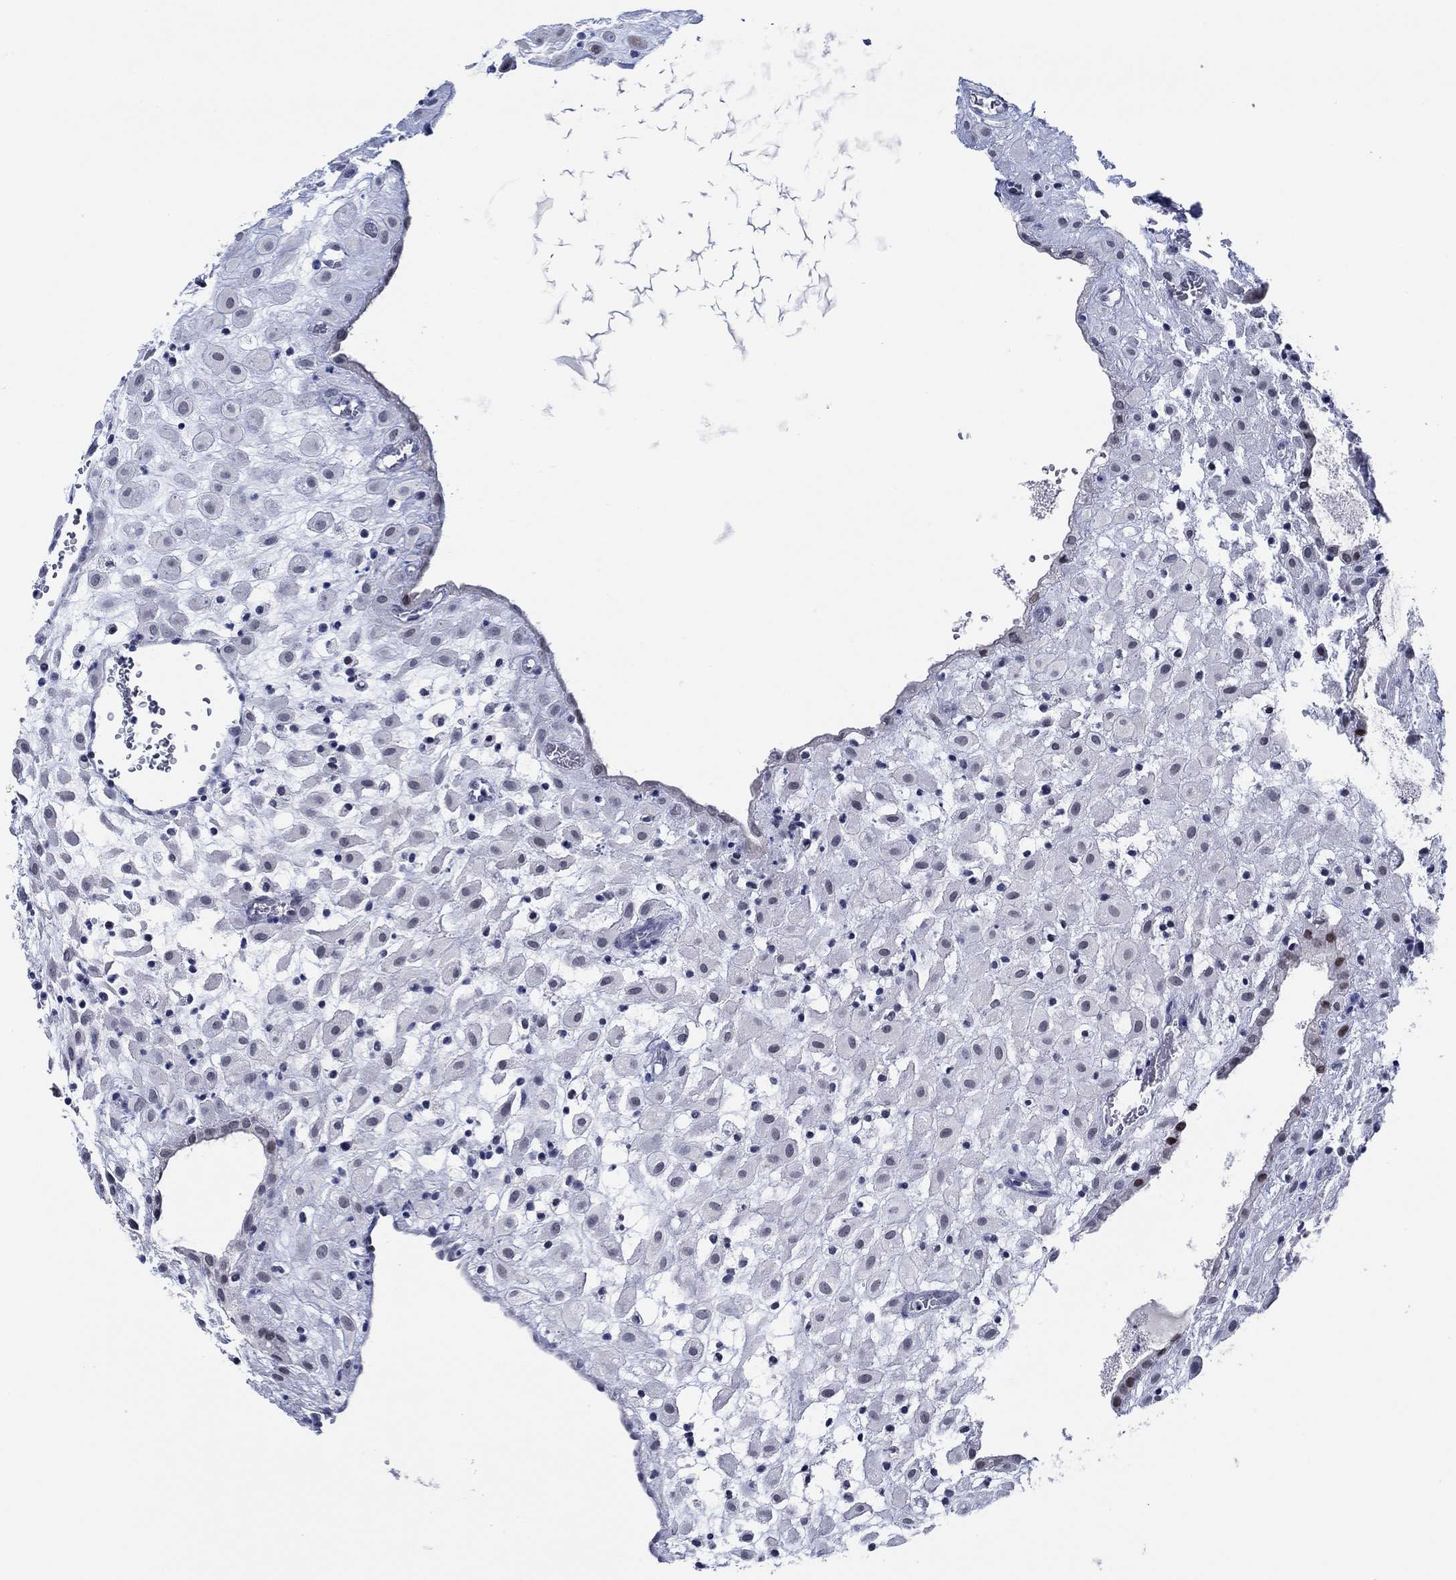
{"staining": {"intensity": "negative", "quantity": "none", "location": "none"}, "tissue": "placenta", "cell_type": "Decidual cells", "image_type": "normal", "snomed": [{"axis": "morphology", "description": "Normal tissue, NOS"}, {"axis": "topography", "description": "Placenta"}], "caption": "Immunohistochemical staining of benign placenta demonstrates no significant positivity in decidual cells.", "gene": "SLC34A1", "patient": {"sex": "female", "age": 24}}